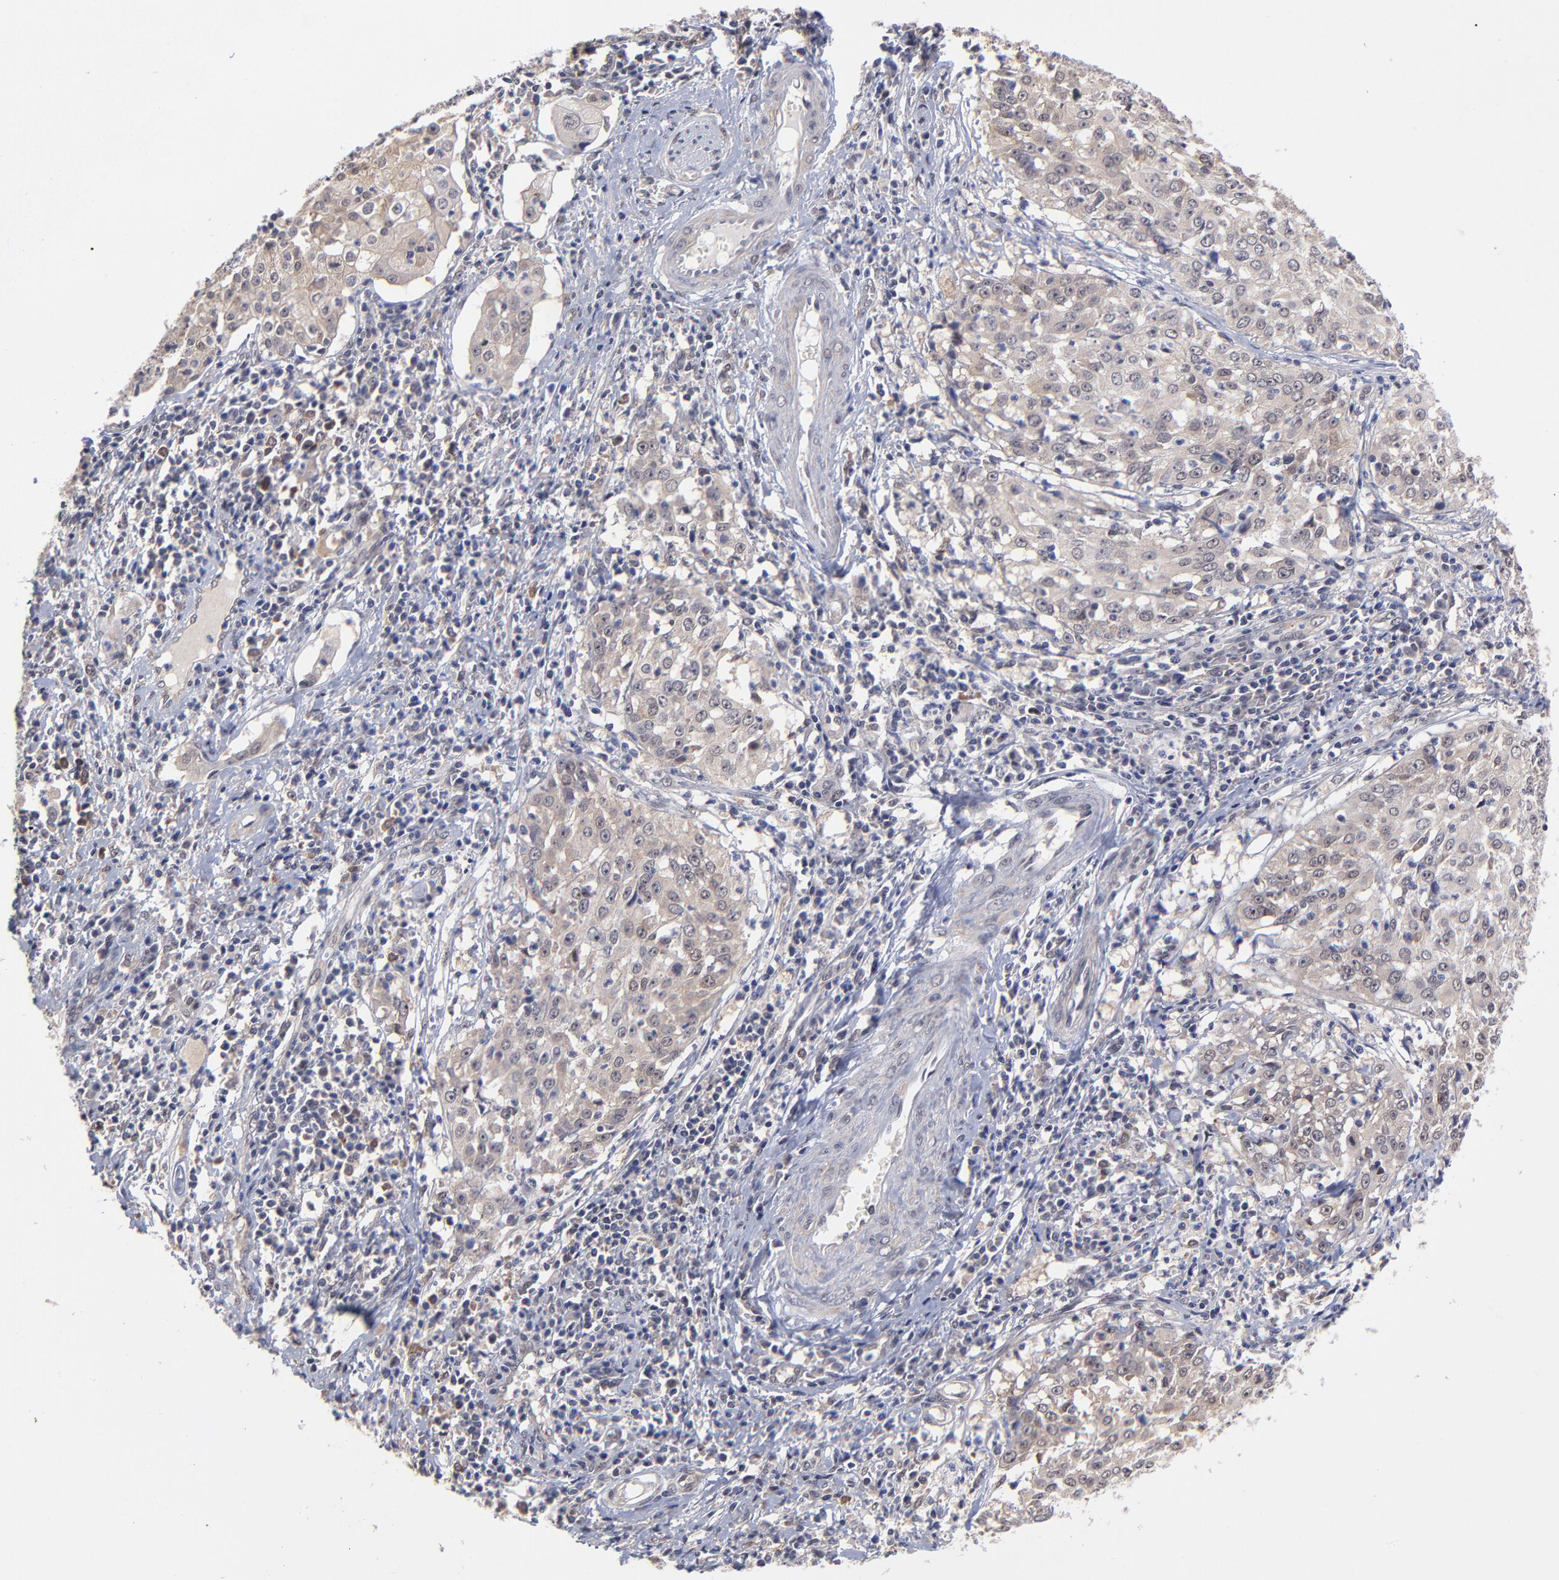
{"staining": {"intensity": "moderate", "quantity": ">75%", "location": "cytoplasmic/membranous"}, "tissue": "cervical cancer", "cell_type": "Tumor cells", "image_type": "cancer", "snomed": [{"axis": "morphology", "description": "Squamous cell carcinoma, NOS"}, {"axis": "topography", "description": "Cervix"}], "caption": "High-magnification brightfield microscopy of cervical cancer stained with DAB (brown) and counterstained with hematoxylin (blue). tumor cells exhibit moderate cytoplasmic/membranous positivity is seen in approximately>75% of cells.", "gene": "UBE2E3", "patient": {"sex": "female", "age": 39}}